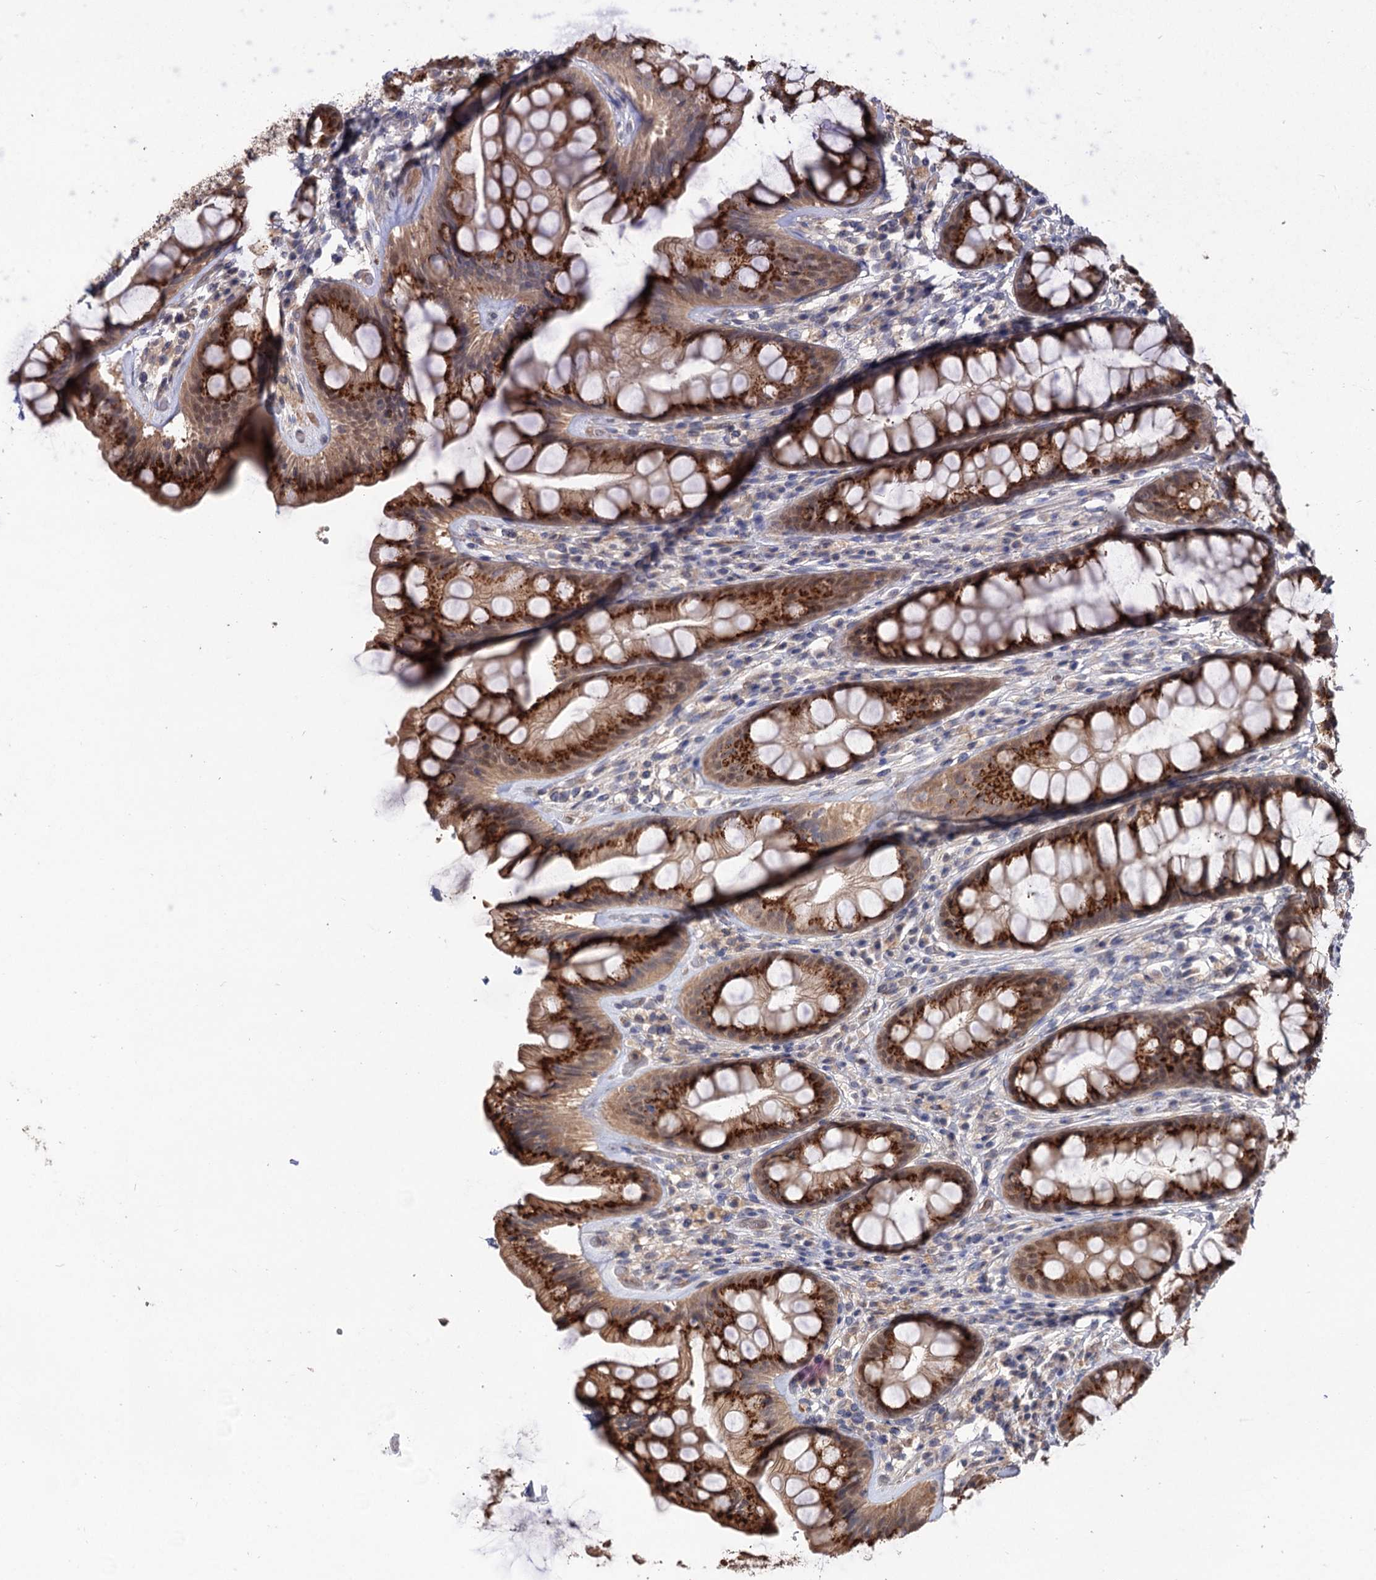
{"staining": {"intensity": "strong", "quantity": ">75%", "location": "cytoplasmic/membranous"}, "tissue": "rectum", "cell_type": "Glandular cells", "image_type": "normal", "snomed": [{"axis": "morphology", "description": "Normal tissue, NOS"}, {"axis": "topography", "description": "Rectum"}], "caption": "Human rectum stained with a brown dye reveals strong cytoplasmic/membranous positive staining in about >75% of glandular cells.", "gene": "NUDCD2", "patient": {"sex": "male", "age": 74}}